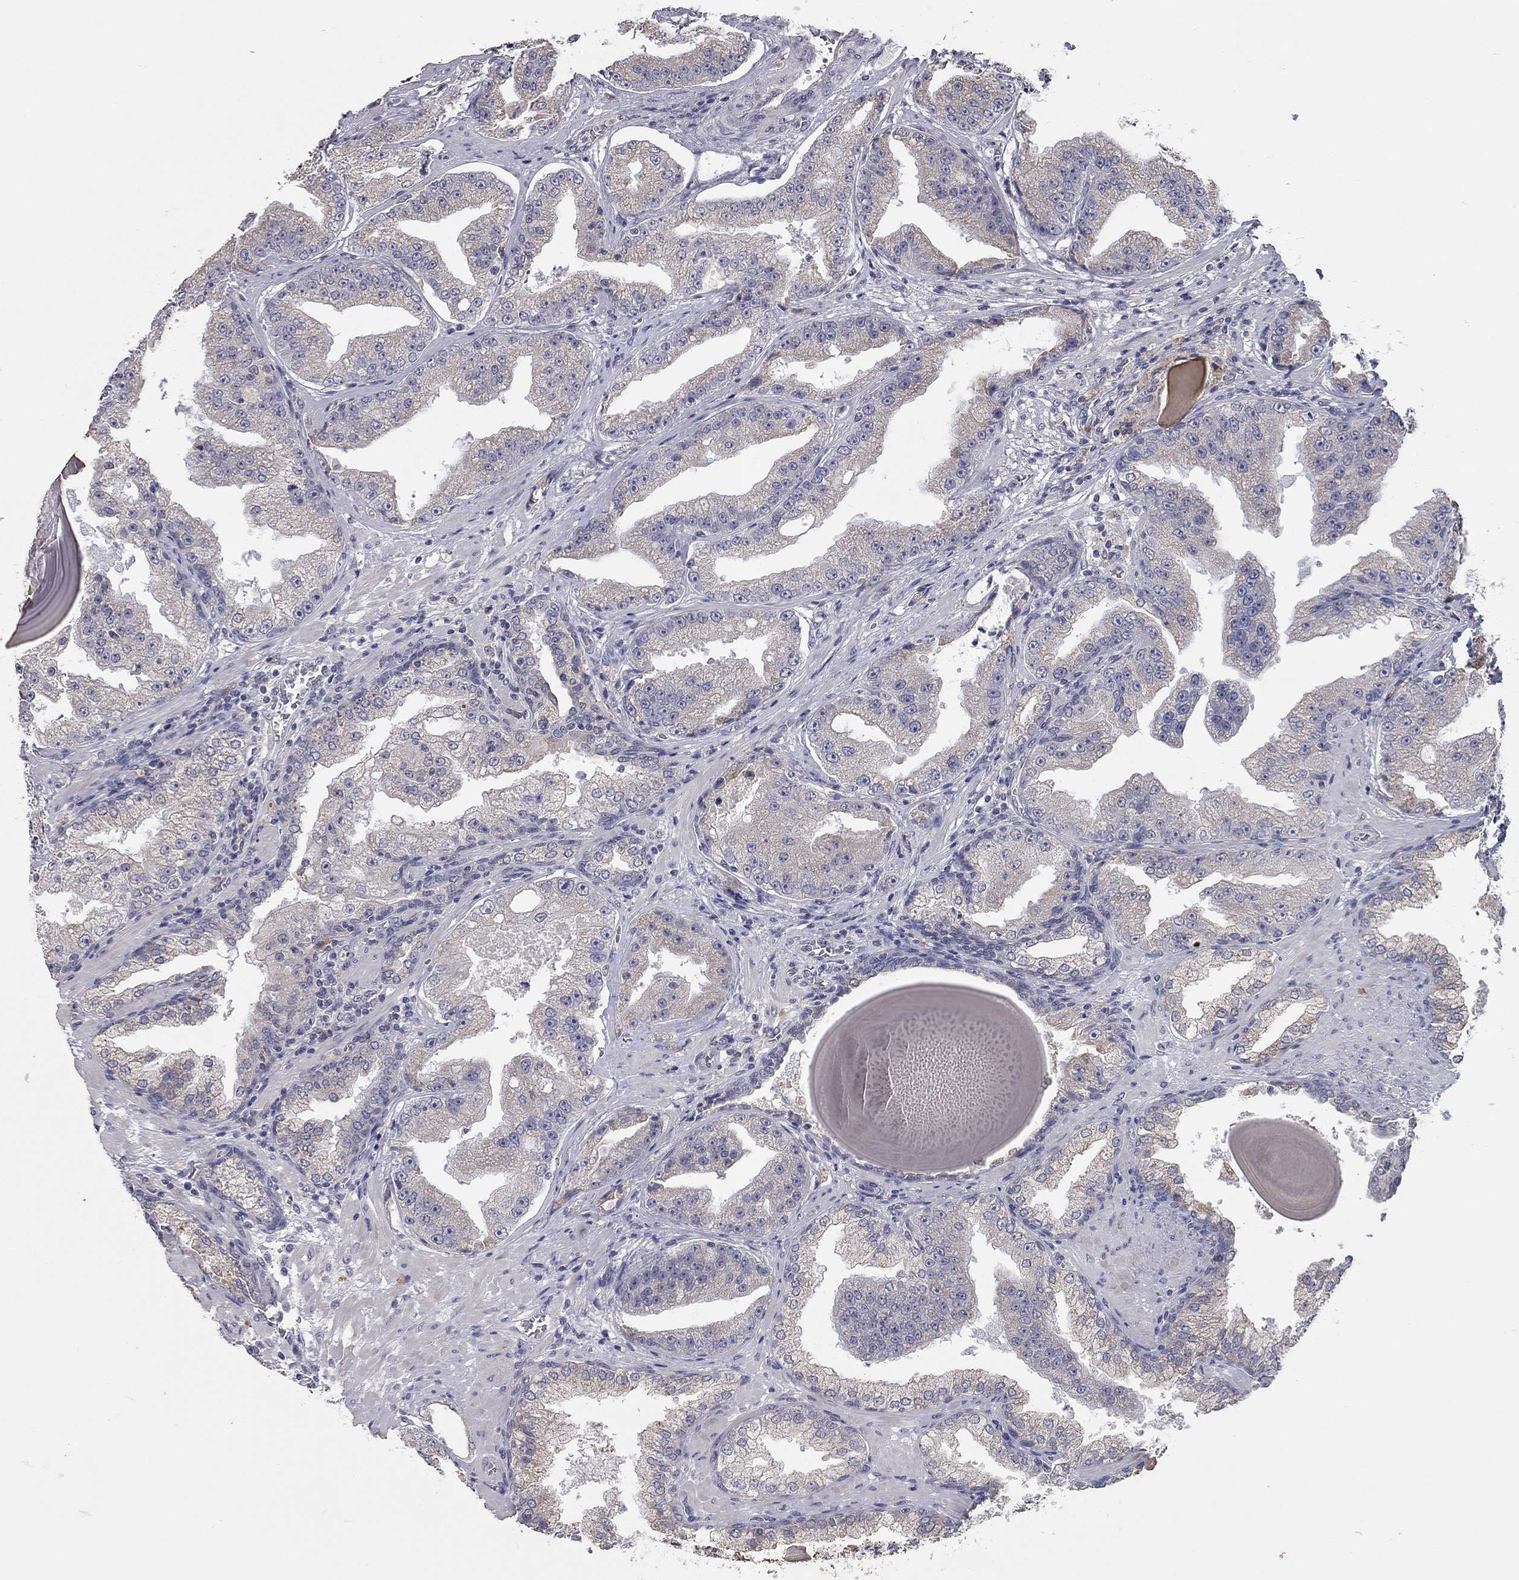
{"staining": {"intensity": "moderate", "quantity": "<25%", "location": "cytoplasmic/membranous"}, "tissue": "prostate cancer", "cell_type": "Tumor cells", "image_type": "cancer", "snomed": [{"axis": "morphology", "description": "Adenocarcinoma, Low grade"}, {"axis": "topography", "description": "Prostate"}], "caption": "Prostate cancer (adenocarcinoma (low-grade)) stained with a protein marker exhibits moderate staining in tumor cells.", "gene": "XAGE2", "patient": {"sex": "male", "age": 62}}